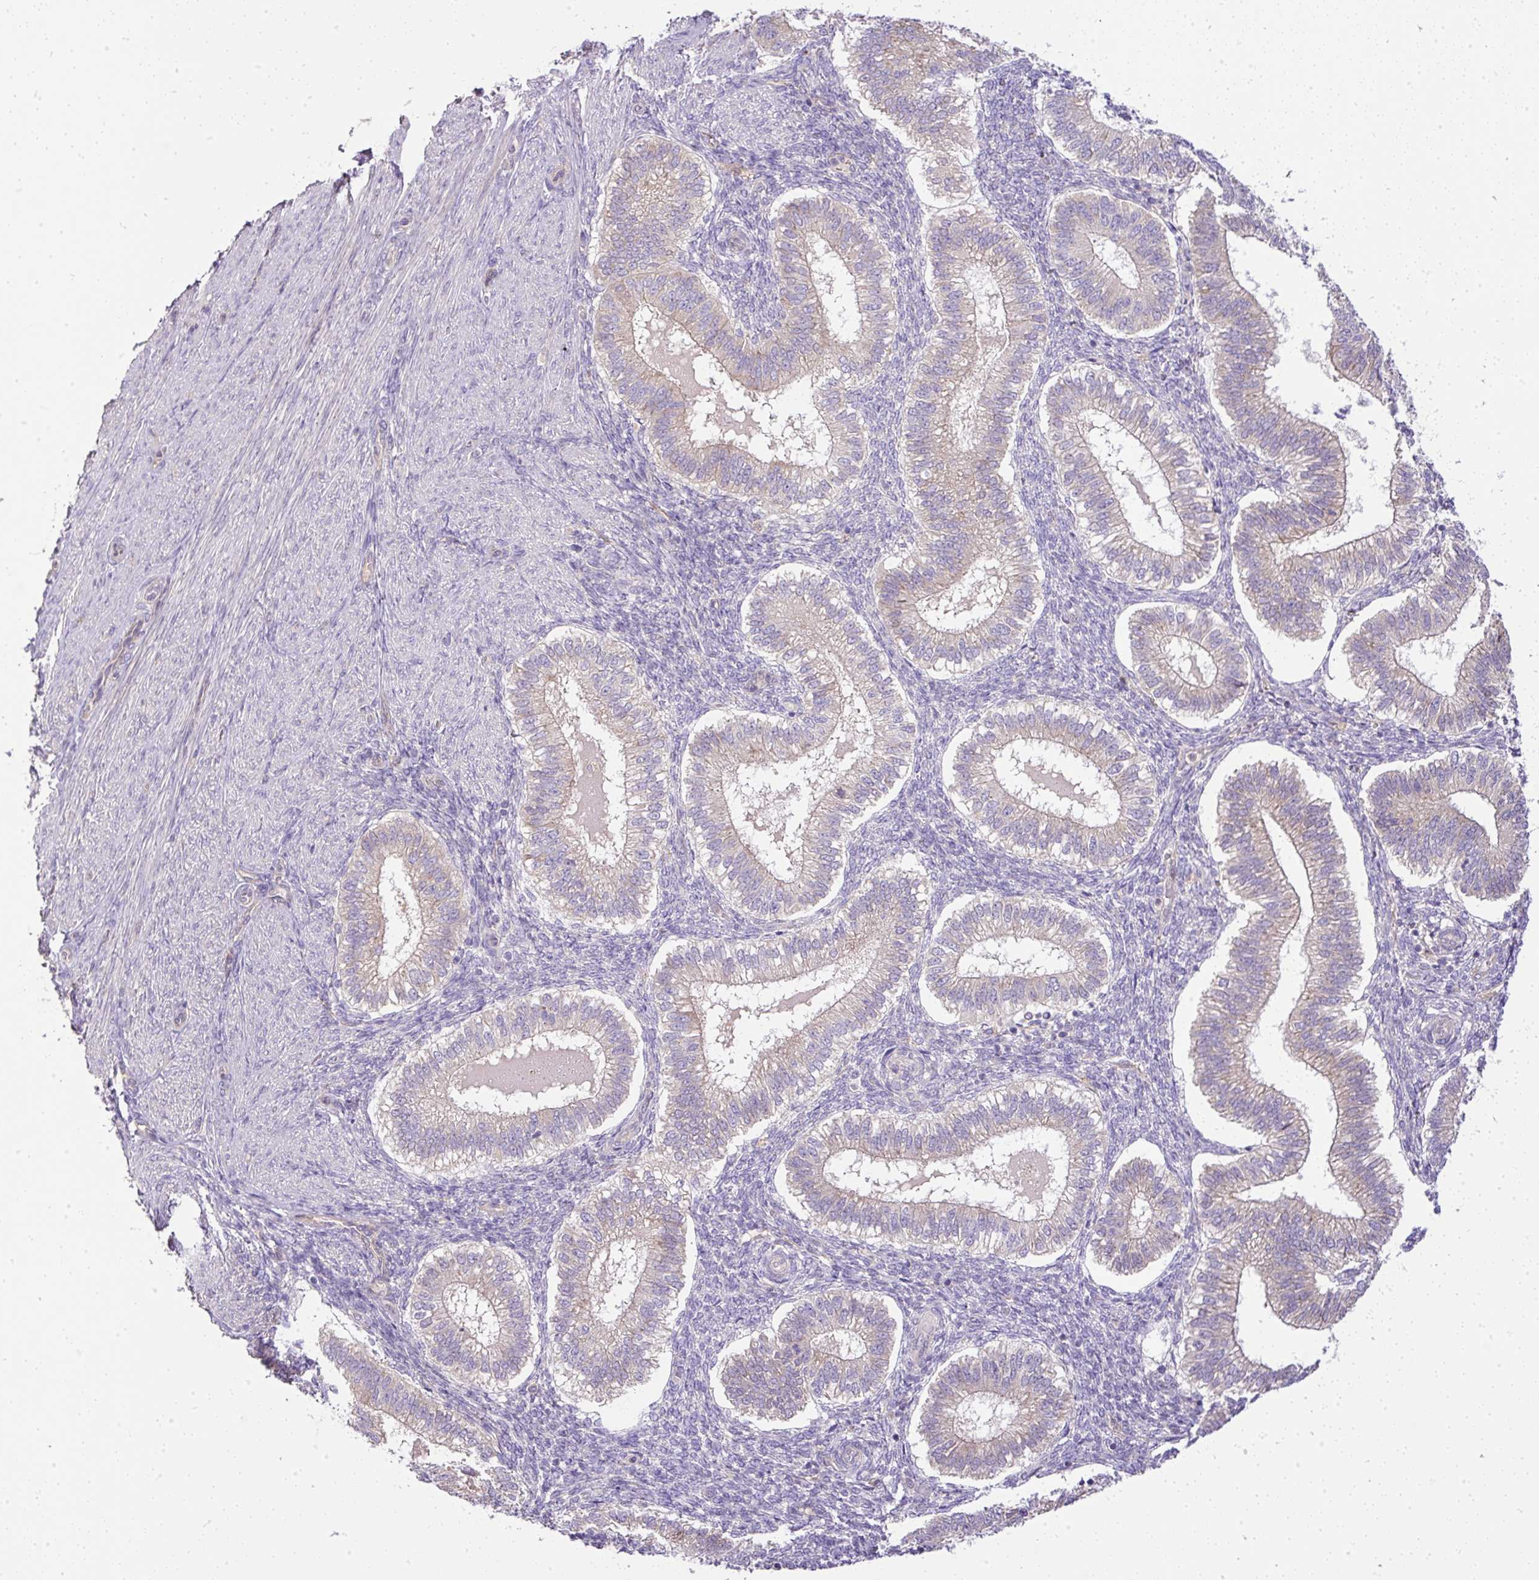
{"staining": {"intensity": "negative", "quantity": "none", "location": "none"}, "tissue": "endometrium", "cell_type": "Cells in endometrial stroma", "image_type": "normal", "snomed": [{"axis": "morphology", "description": "Normal tissue, NOS"}, {"axis": "topography", "description": "Endometrium"}], "caption": "Immunohistochemistry (IHC) micrograph of normal endometrium: human endometrium stained with DAB demonstrates no significant protein positivity in cells in endometrial stroma. (DAB immunohistochemistry, high magnification).", "gene": "DAPK1", "patient": {"sex": "female", "age": 25}}